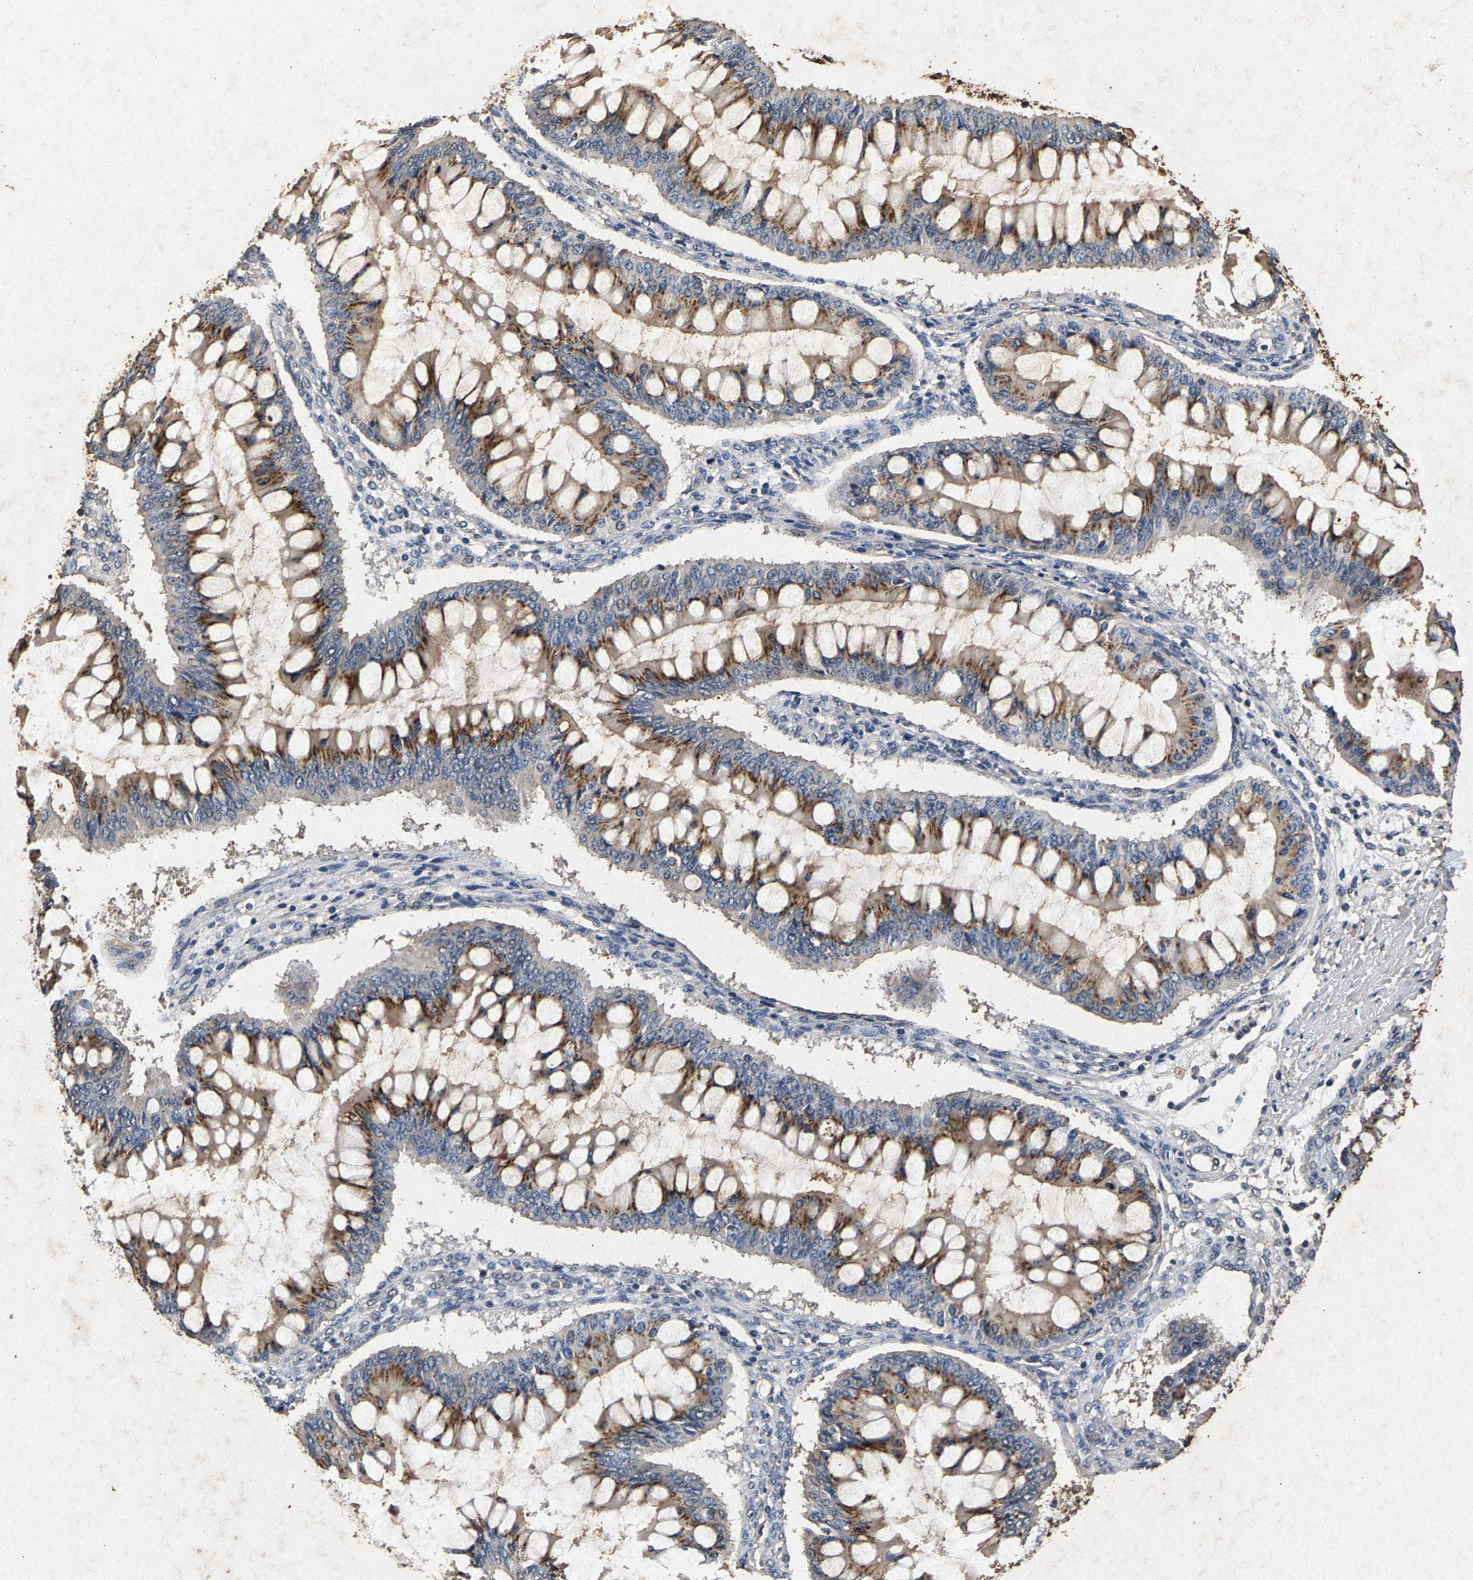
{"staining": {"intensity": "moderate", "quantity": ">75%", "location": "cytoplasmic/membranous"}, "tissue": "ovarian cancer", "cell_type": "Tumor cells", "image_type": "cancer", "snomed": [{"axis": "morphology", "description": "Cystadenocarcinoma, mucinous, NOS"}, {"axis": "topography", "description": "Ovary"}], "caption": "Tumor cells exhibit medium levels of moderate cytoplasmic/membranous positivity in approximately >75% of cells in human ovarian cancer (mucinous cystadenocarcinoma).", "gene": "PPP1CC", "patient": {"sex": "female", "age": 73}}